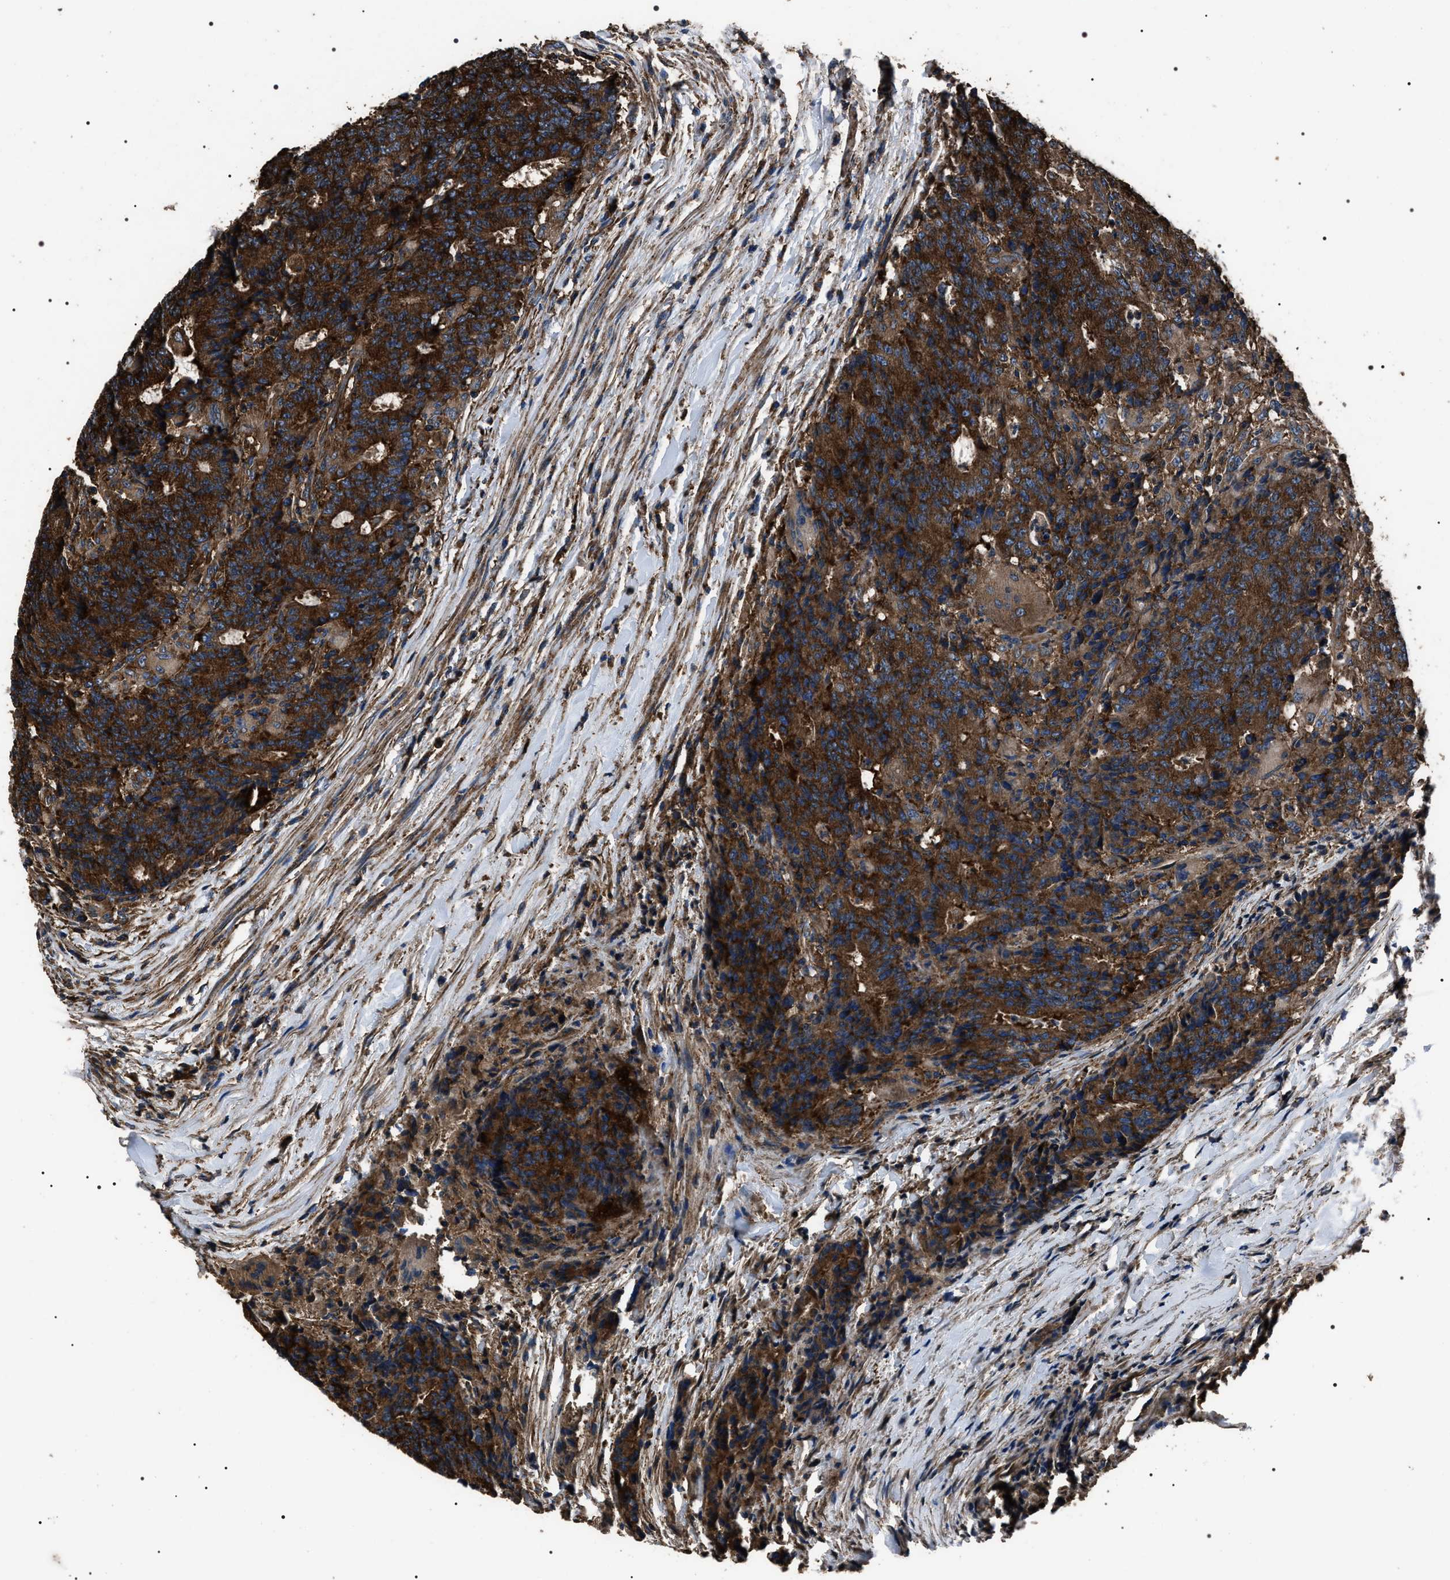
{"staining": {"intensity": "strong", "quantity": ">75%", "location": "cytoplasmic/membranous"}, "tissue": "colorectal cancer", "cell_type": "Tumor cells", "image_type": "cancer", "snomed": [{"axis": "morphology", "description": "Normal tissue, NOS"}, {"axis": "morphology", "description": "Adenocarcinoma, NOS"}, {"axis": "topography", "description": "Colon"}], "caption": "An IHC micrograph of neoplastic tissue is shown. Protein staining in brown highlights strong cytoplasmic/membranous positivity in adenocarcinoma (colorectal) within tumor cells.", "gene": "HSCB", "patient": {"sex": "female", "age": 75}}